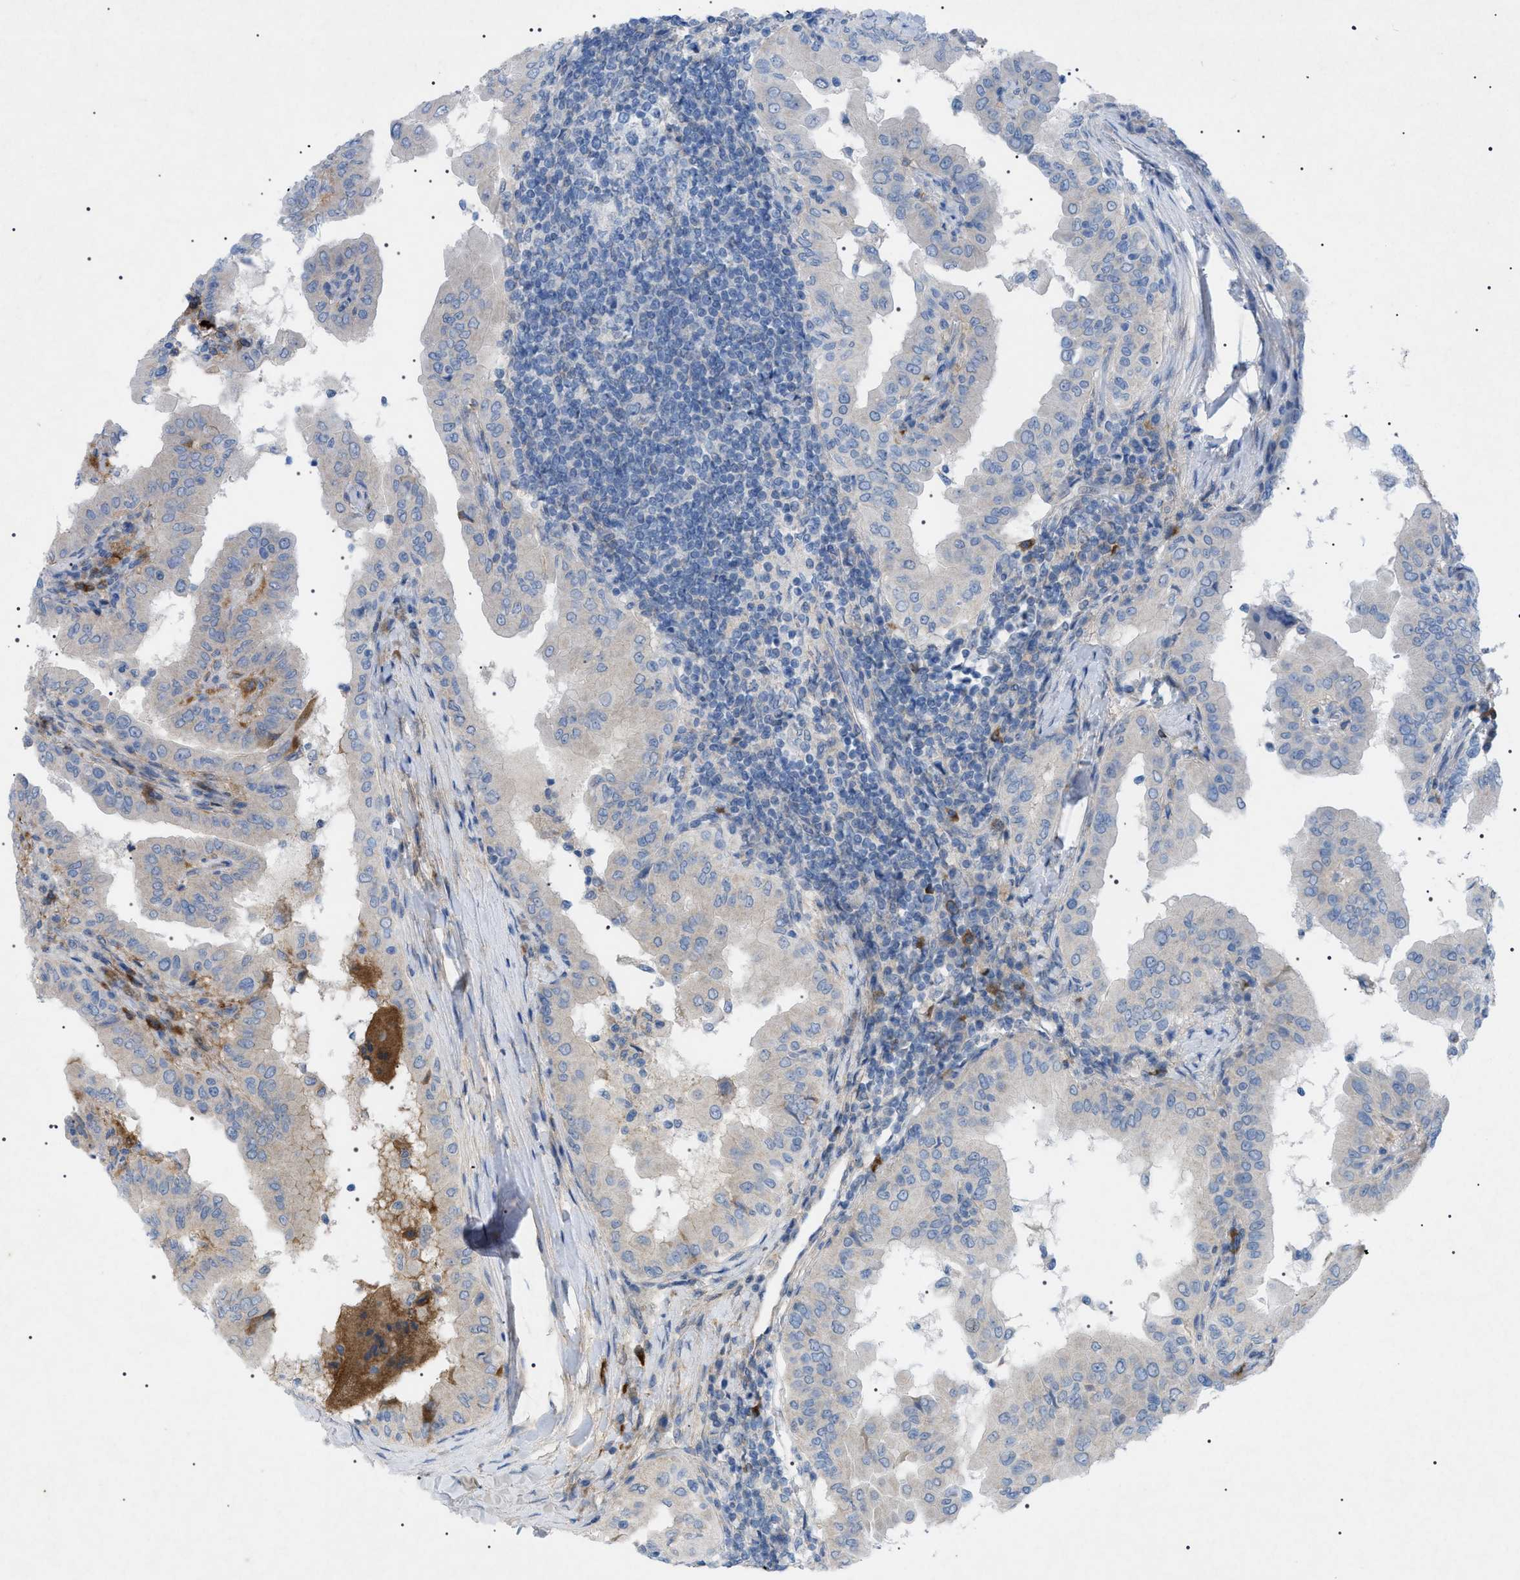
{"staining": {"intensity": "negative", "quantity": "none", "location": "none"}, "tissue": "thyroid cancer", "cell_type": "Tumor cells", "image_type": "cancer", "snomed": [{"axis": "morphology", "description": "Papillary adenocarcinoma, NOS"}, {"axis": "topography", "description": "Thyroid gland"}], "caption": "Immunohistochemistry (IHC) image of human papillary adenocarcinoma (thyroid) stained for a protein (brown), which shows no staining in tumor cells.", "gene": "ADAMTS1", "patient": {"sex": "male", "age": 33}}